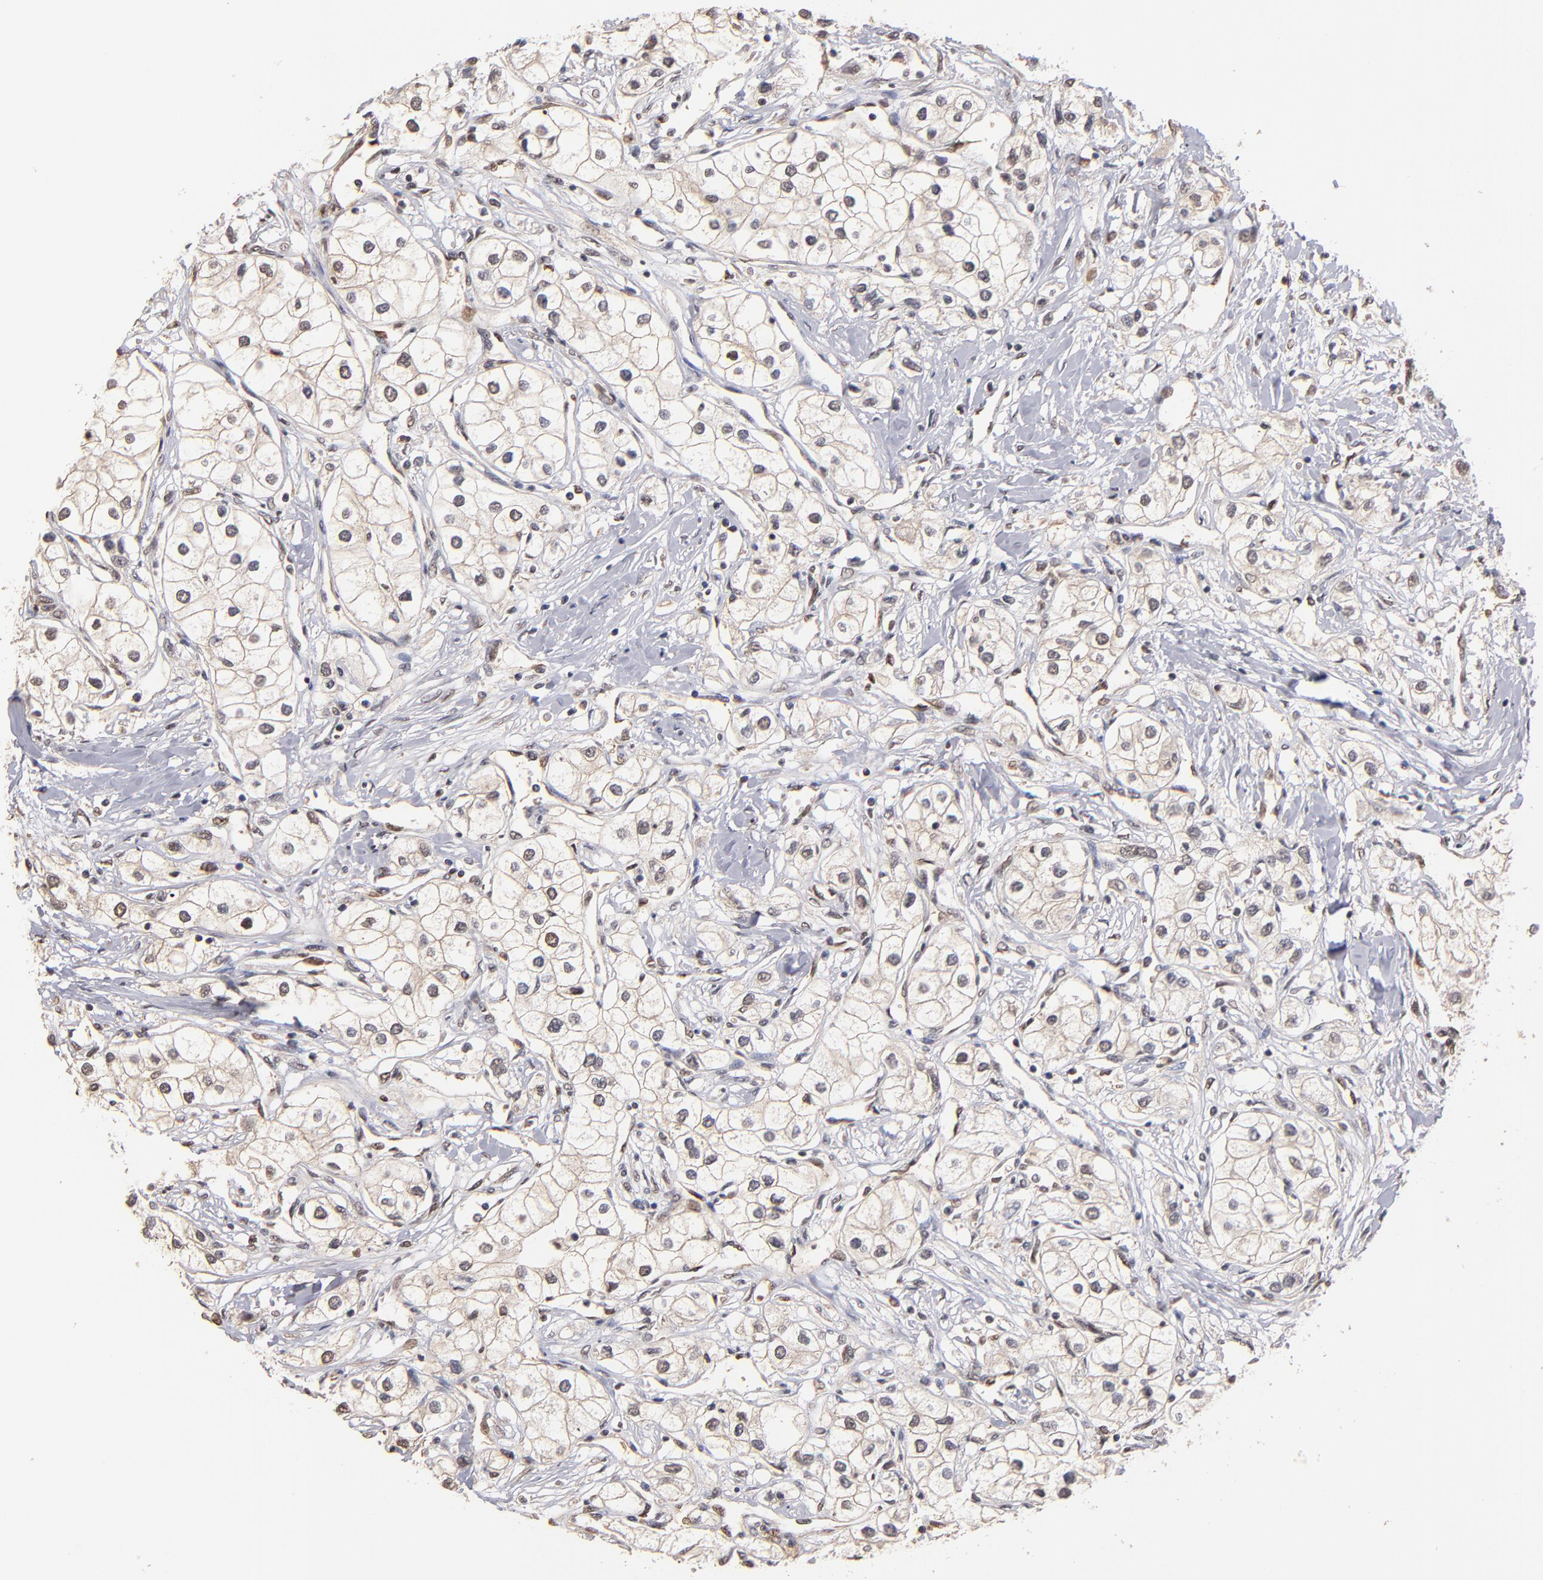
{"staining": {"intensity": "weak", "quantity": "<25%", "location": "nuclear"}, "tissue": "renal cancer", "cell_type": "Tumor cells", "image_type": "cancer", "snomed": [{"axis": "morphology", "description": "Adenocarcinoma, NOS"}, {"axis": "topography", "description": "Kidney"}], "caption": "Immunohistochemistry image of neoplastic tissue: renal cancer (adenocarcinoma) stained with DAB reveals no significant protein staining in tumor cells. (DAB immunohistochemistry (IHC) visualized using brightfield microscopy, high magnification).", "gene": "PSMD10", "patient": {"sex": "male", "age": 57}}